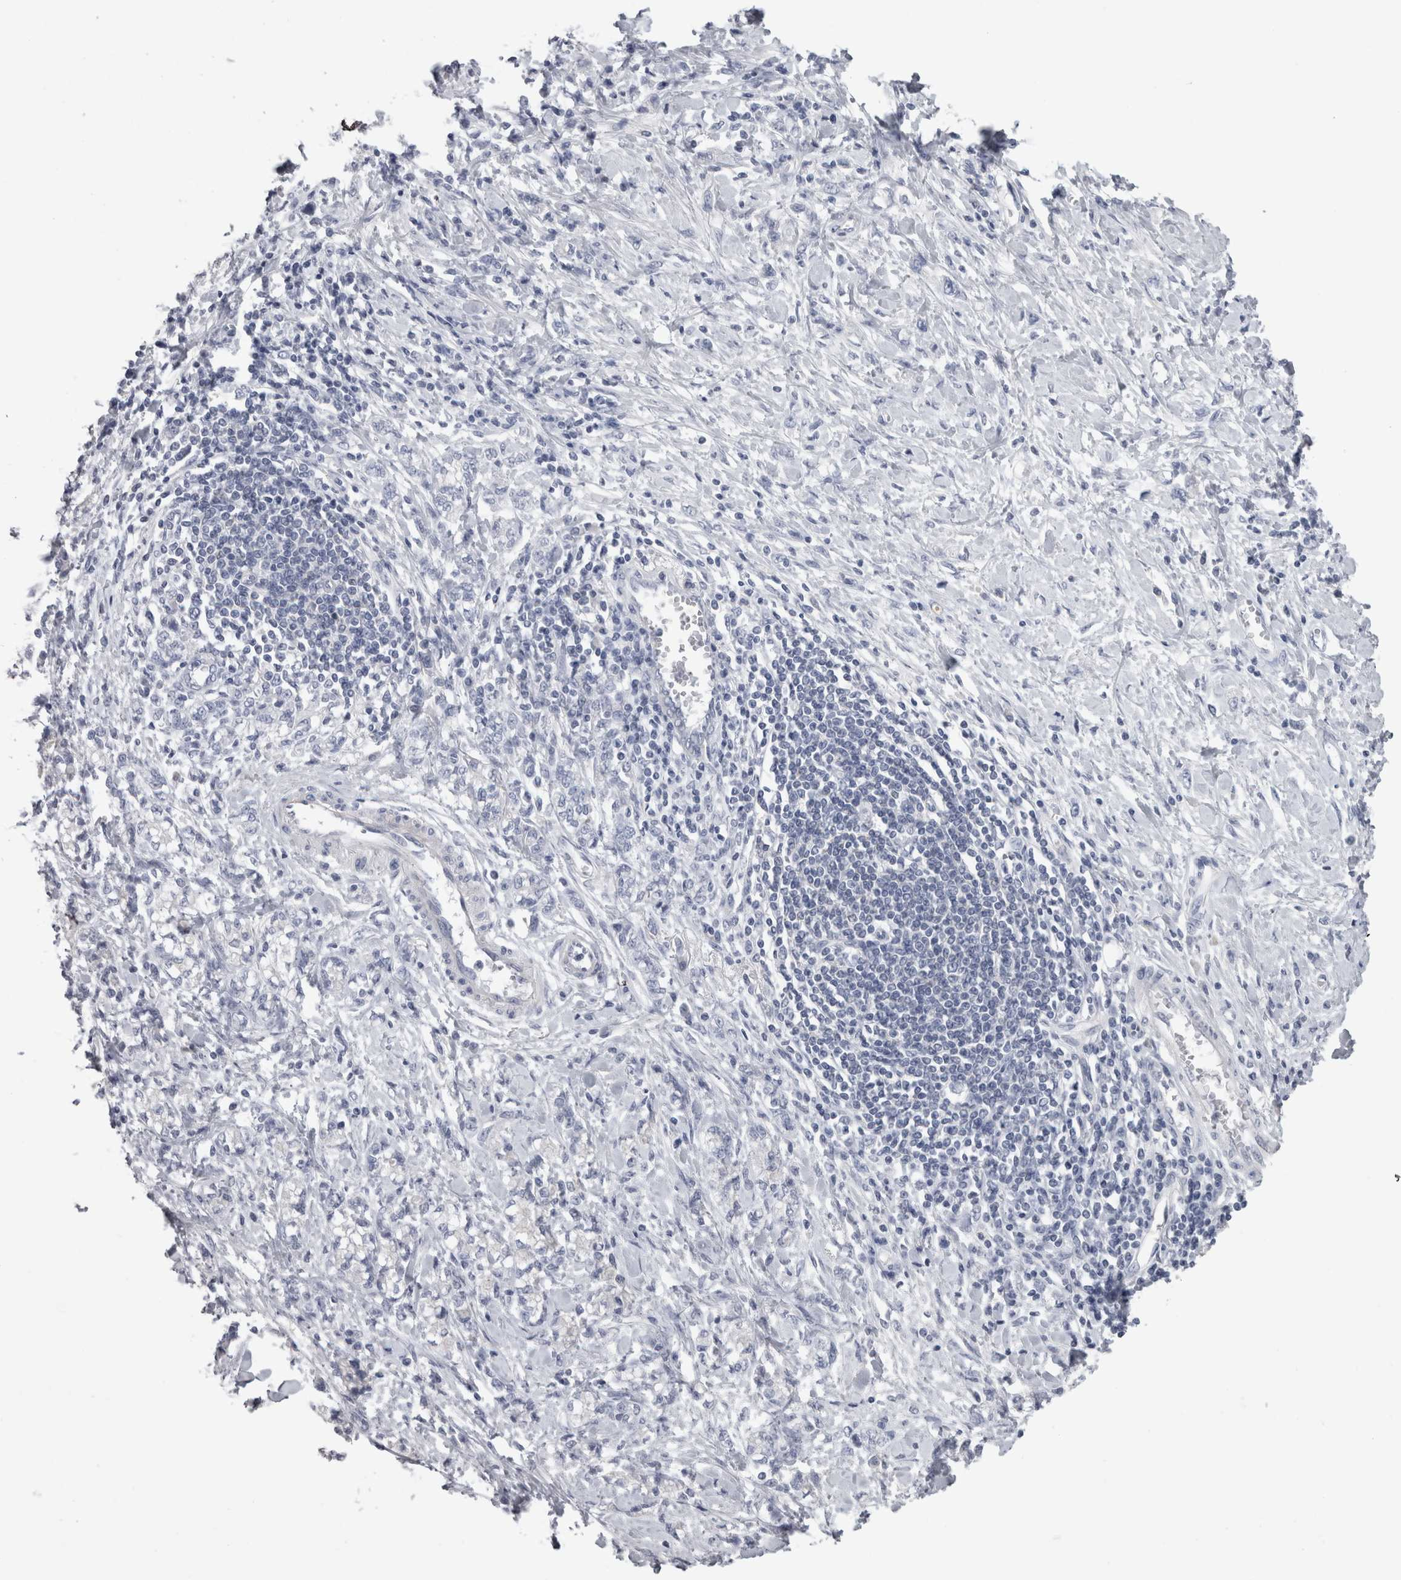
{"staining": {"intensity": "negative", "quantity": "none", "location": "none"}, "tissue": "stomach cancer", "cell_type": "Tumor cells", "image_type": "cancer", "snomed": [{"axis": "morphology", "description": "Adenocarcinoma, NOS"}, {"axis": "topography", "description": "Stomach"}], "caption": "Human stomach adenocarcinoma stained for a protein using immunohistochemistry (IHC) shows no expression in tumor cells.", "gene": "TCAP", "patient": {"sex": "female", "age": 76}}